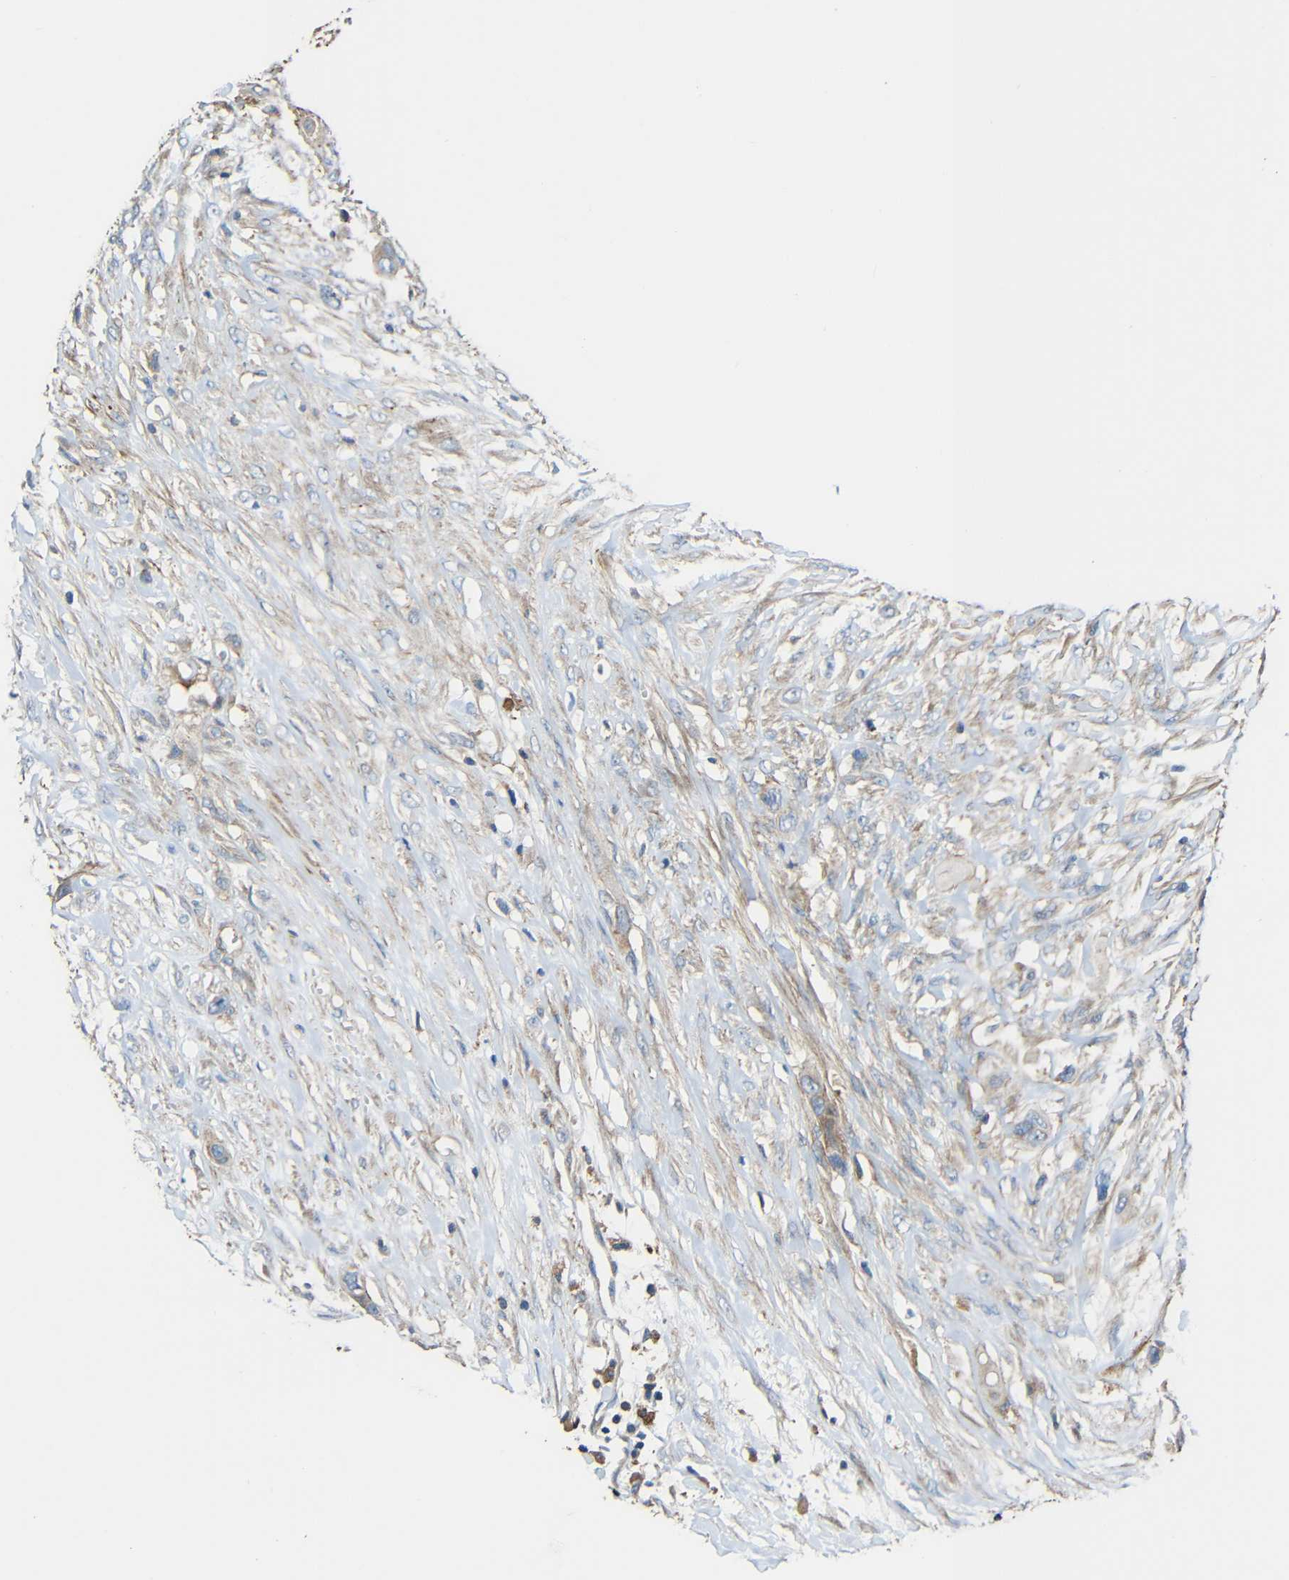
{"staining": {"intensity": "weak", "quantity": ">75%", "location": "cytoplasmic/membranous"}, "tissue": "colorectal cancer", "cell_type": "Tumor cells", "image_type": "cancer", "snomed": [{"axis": "morphology", "description": "Adenocarcinoma, NOS"}, {"axis": "topography", "description": "Colon"}], "caption": "Human colorectal cancer (adenocarcinoma) stained with a protein marker displays weak staining in tumor cells.", "gene": "RHOT2", "patient": {"sex": "female", "age": 57}}